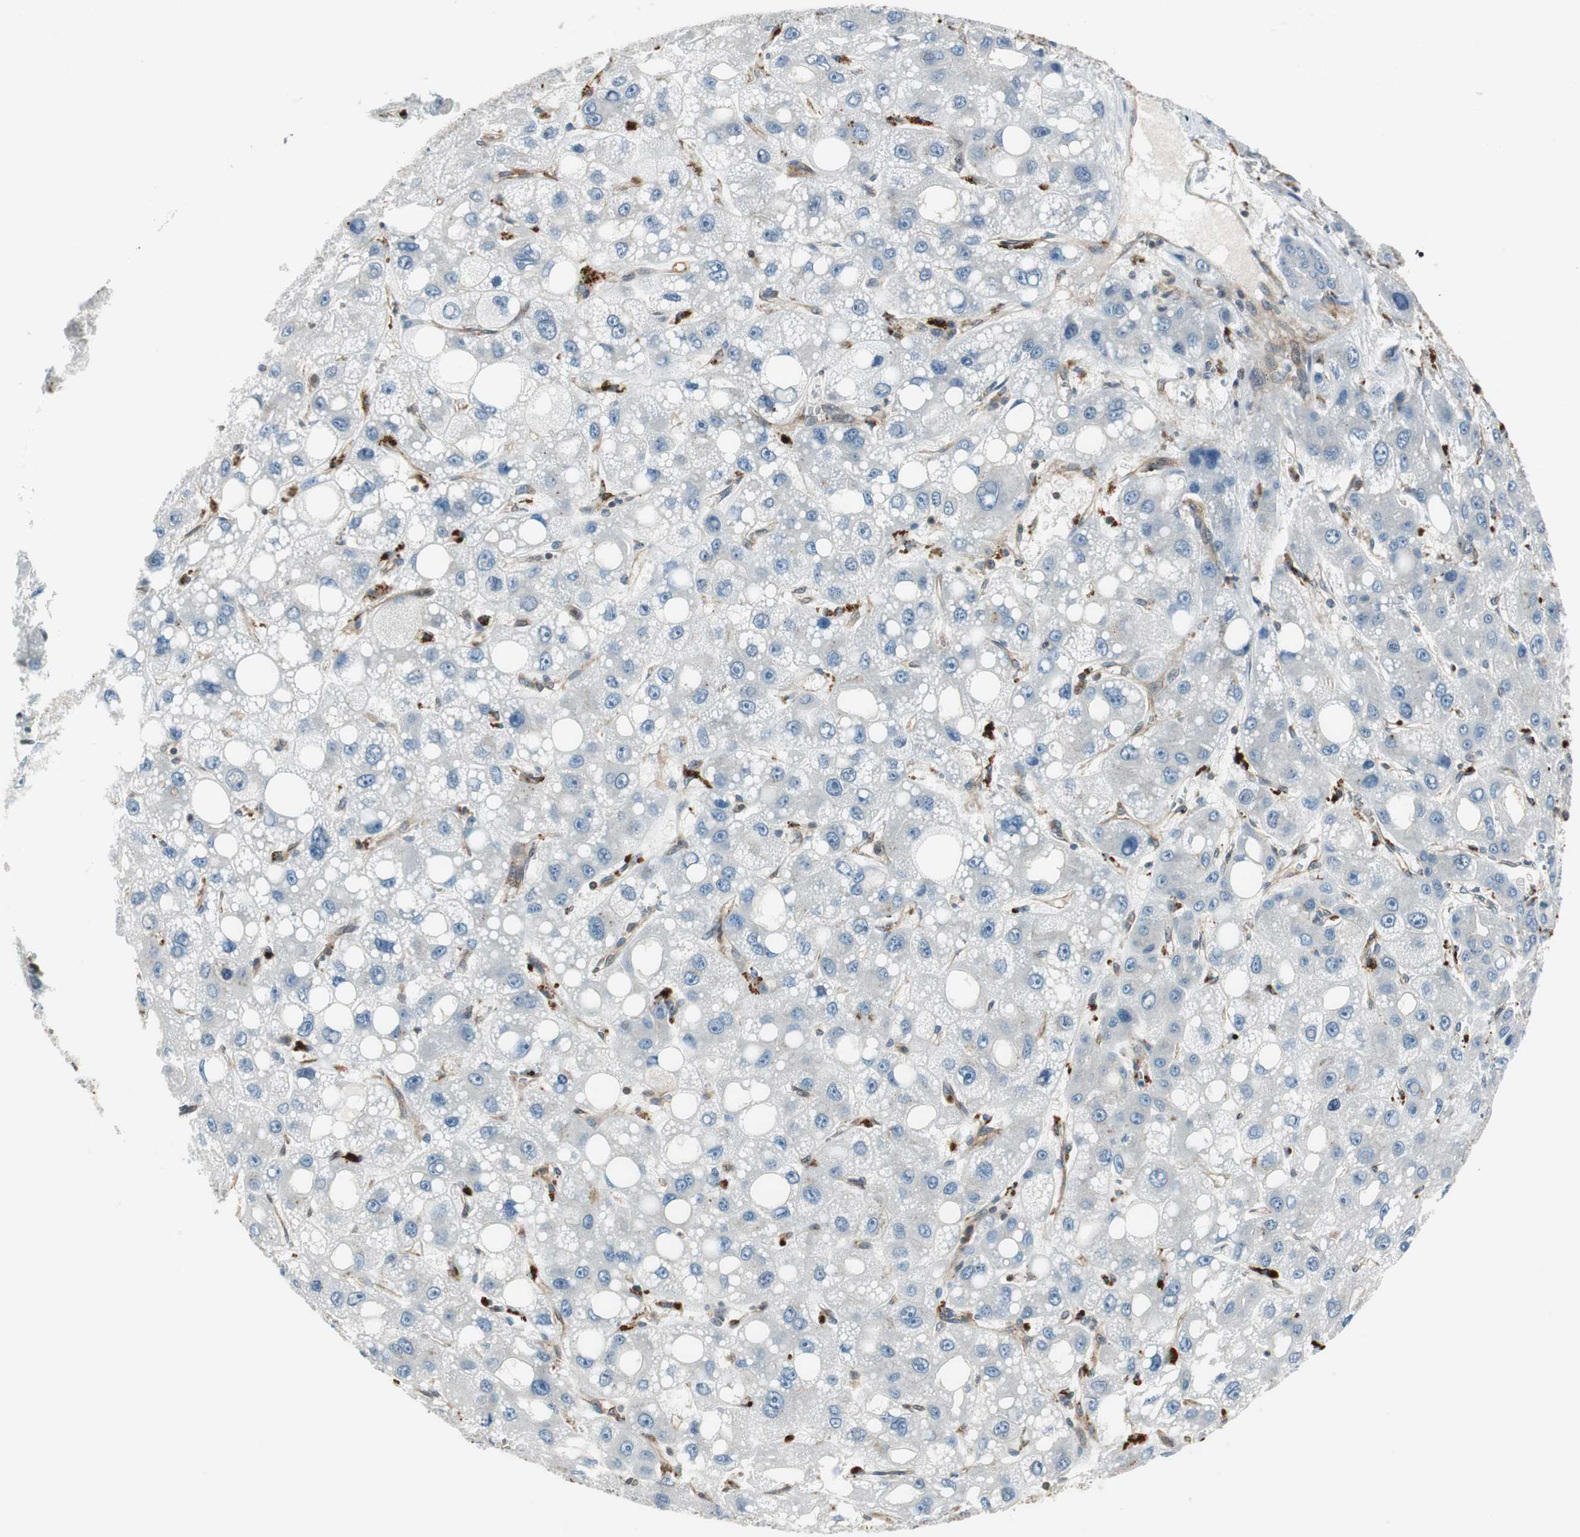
{"staining": {"intensity": "negative", "quantity": "none", "location": "none"}, "tissue": "liver cancer", "cell_type": "Tumor cells", "image_type": "cancer", "snomed": [{"axis": "morphology", "description": "Carcinoma, Hepatocellular, NOS"}, {"axis": "topography", "description": "Liver"}], "caption": "Hepatocellular carcinoma (liver) was stained to show a protein in brown. There is no significant positivity in tumor cells.", "gene": "NCK1", "patient": {"sex": "male", "age": 55}}